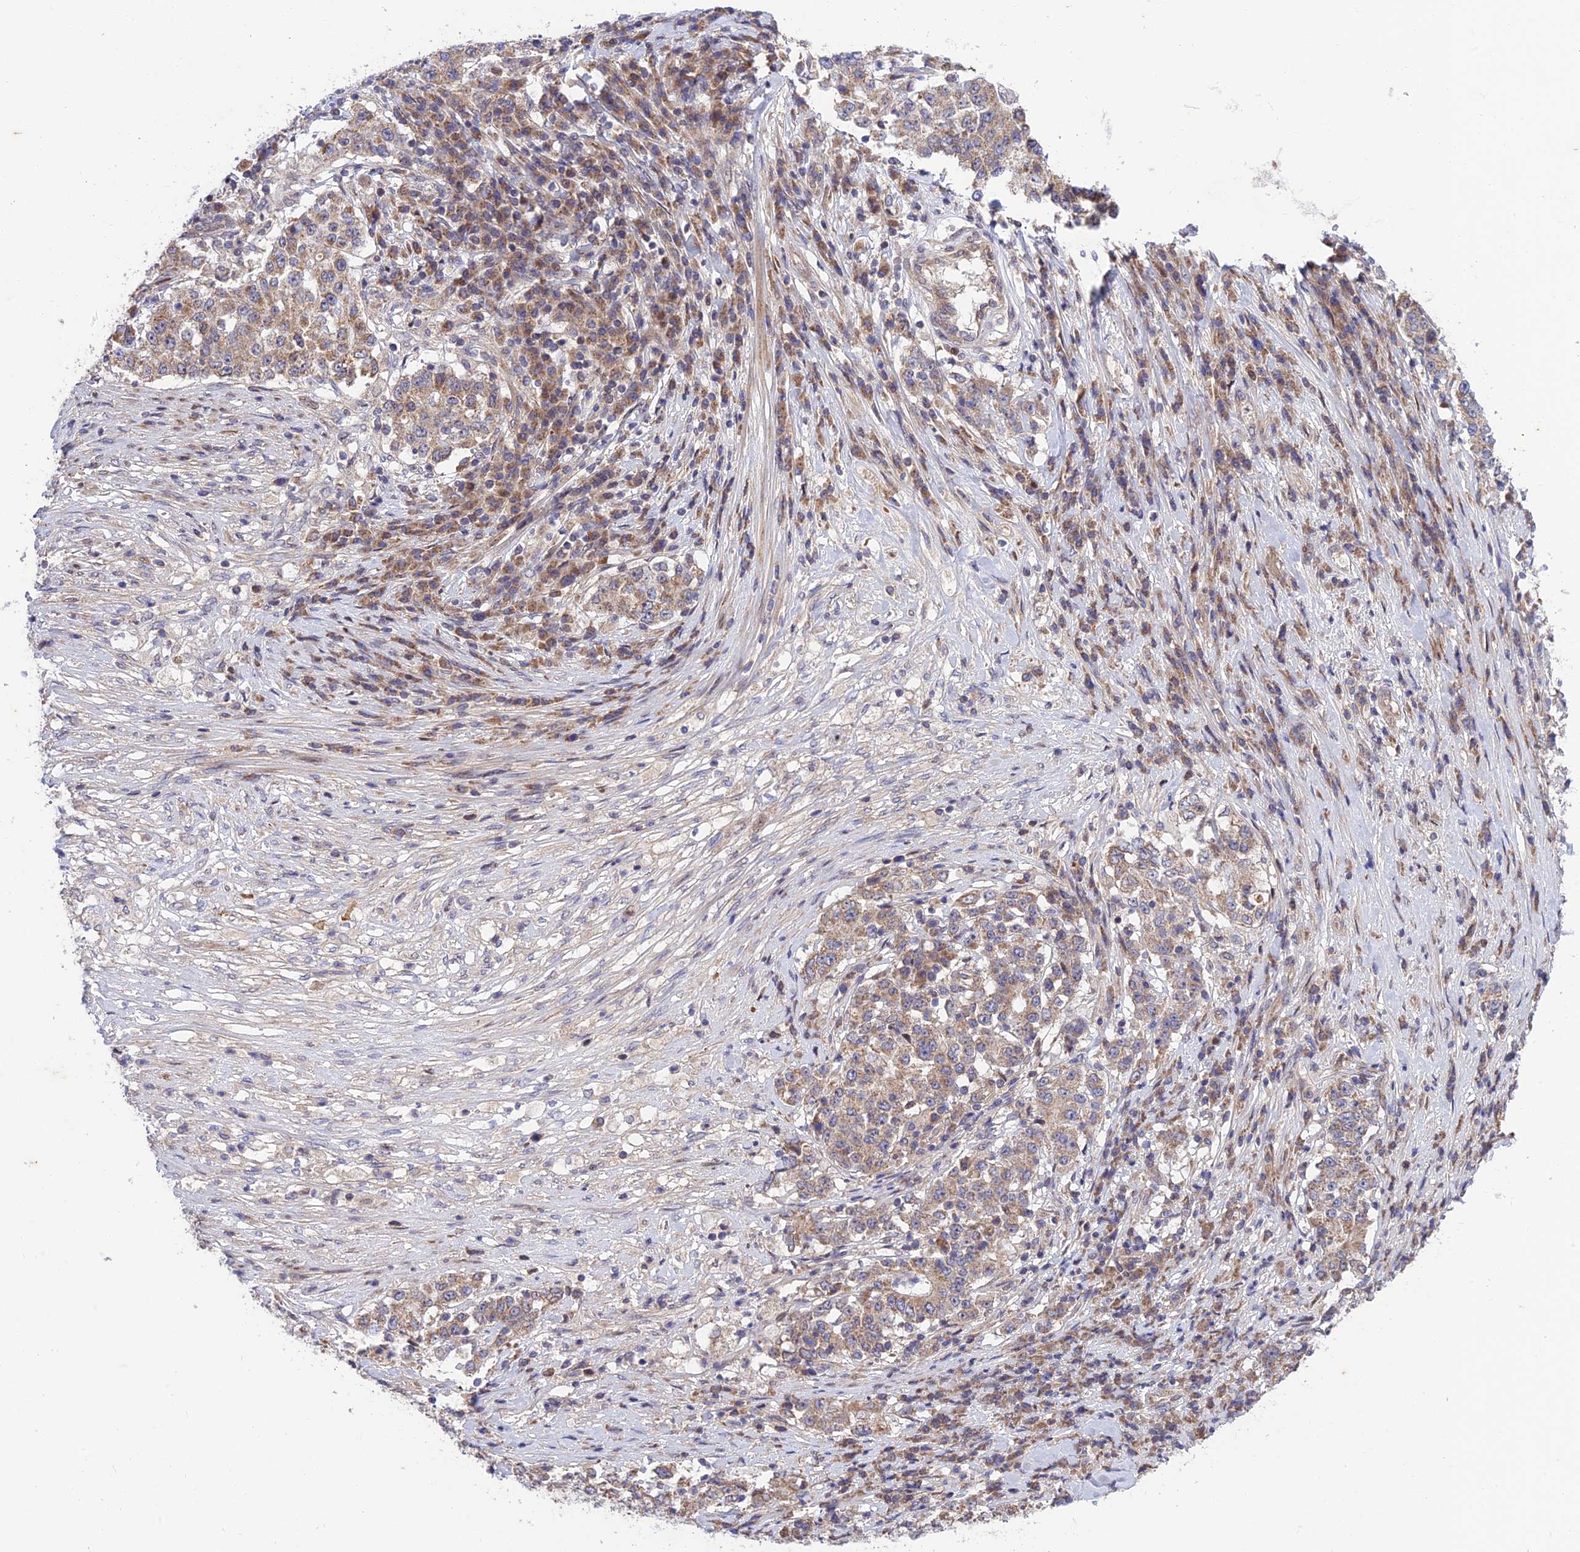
{"staining": {"intensity": "weak", "quantity": ">75%", "location": "cytoplasmic/membranous"}, "tissue": "stomach cancer", "cell_type": "Tumor cells", "image_type": "cancer", "snomed": [{"axis": "morphology", "description": "Adenocarcinoma, NOS"}, {"axis": "topography", "description": "Stomach"}], "caption": "A micrograph of stomach cancer (adenocarcinoma) stained for a protein reveals weak cytoplasmic/membranous brown staining in tumor cells.", "gene": "PLEKHG2", "patient": {"sex": "male", "age": 59}}